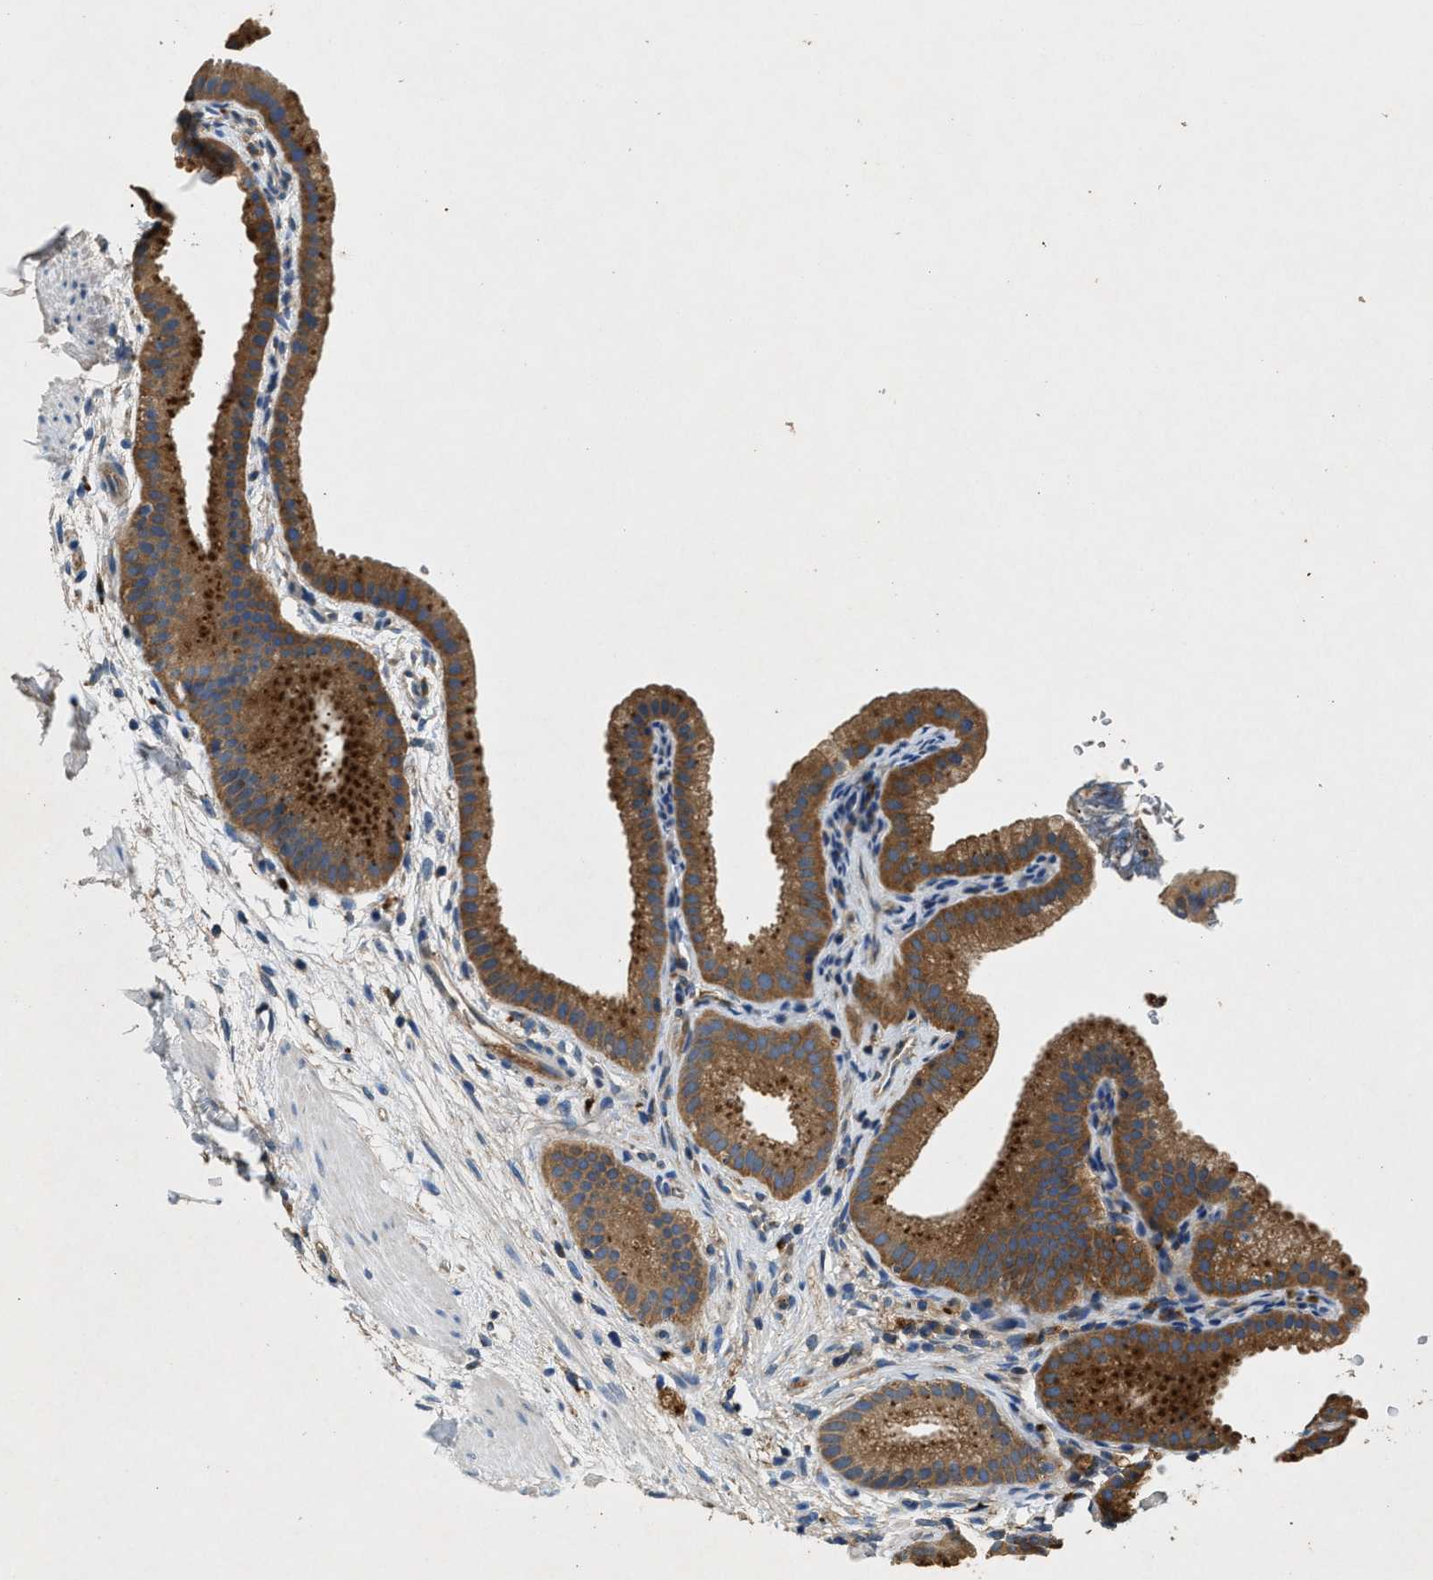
{"staining": {"intensity": "moderate", "quantity": ">75%", "location": "cytoplasmic/membranous"}, "tissue": "gallbladder", "cell_type": "Glandular cells", "image_type": "normal", "snomed": [{"axis": "morphology", "description": "Normal tissue, NOS"}, {"axis": "topography", "description": "Gallbladder"}], "caption": "Moderate cytoplasmic/membranous staining for a protein is present in approximately >75% of glandular cells of normal gallbladder using immunohistochemistry.", "gene": "BLOC1S1", "patient": {"sex": "female", "age": 64}}